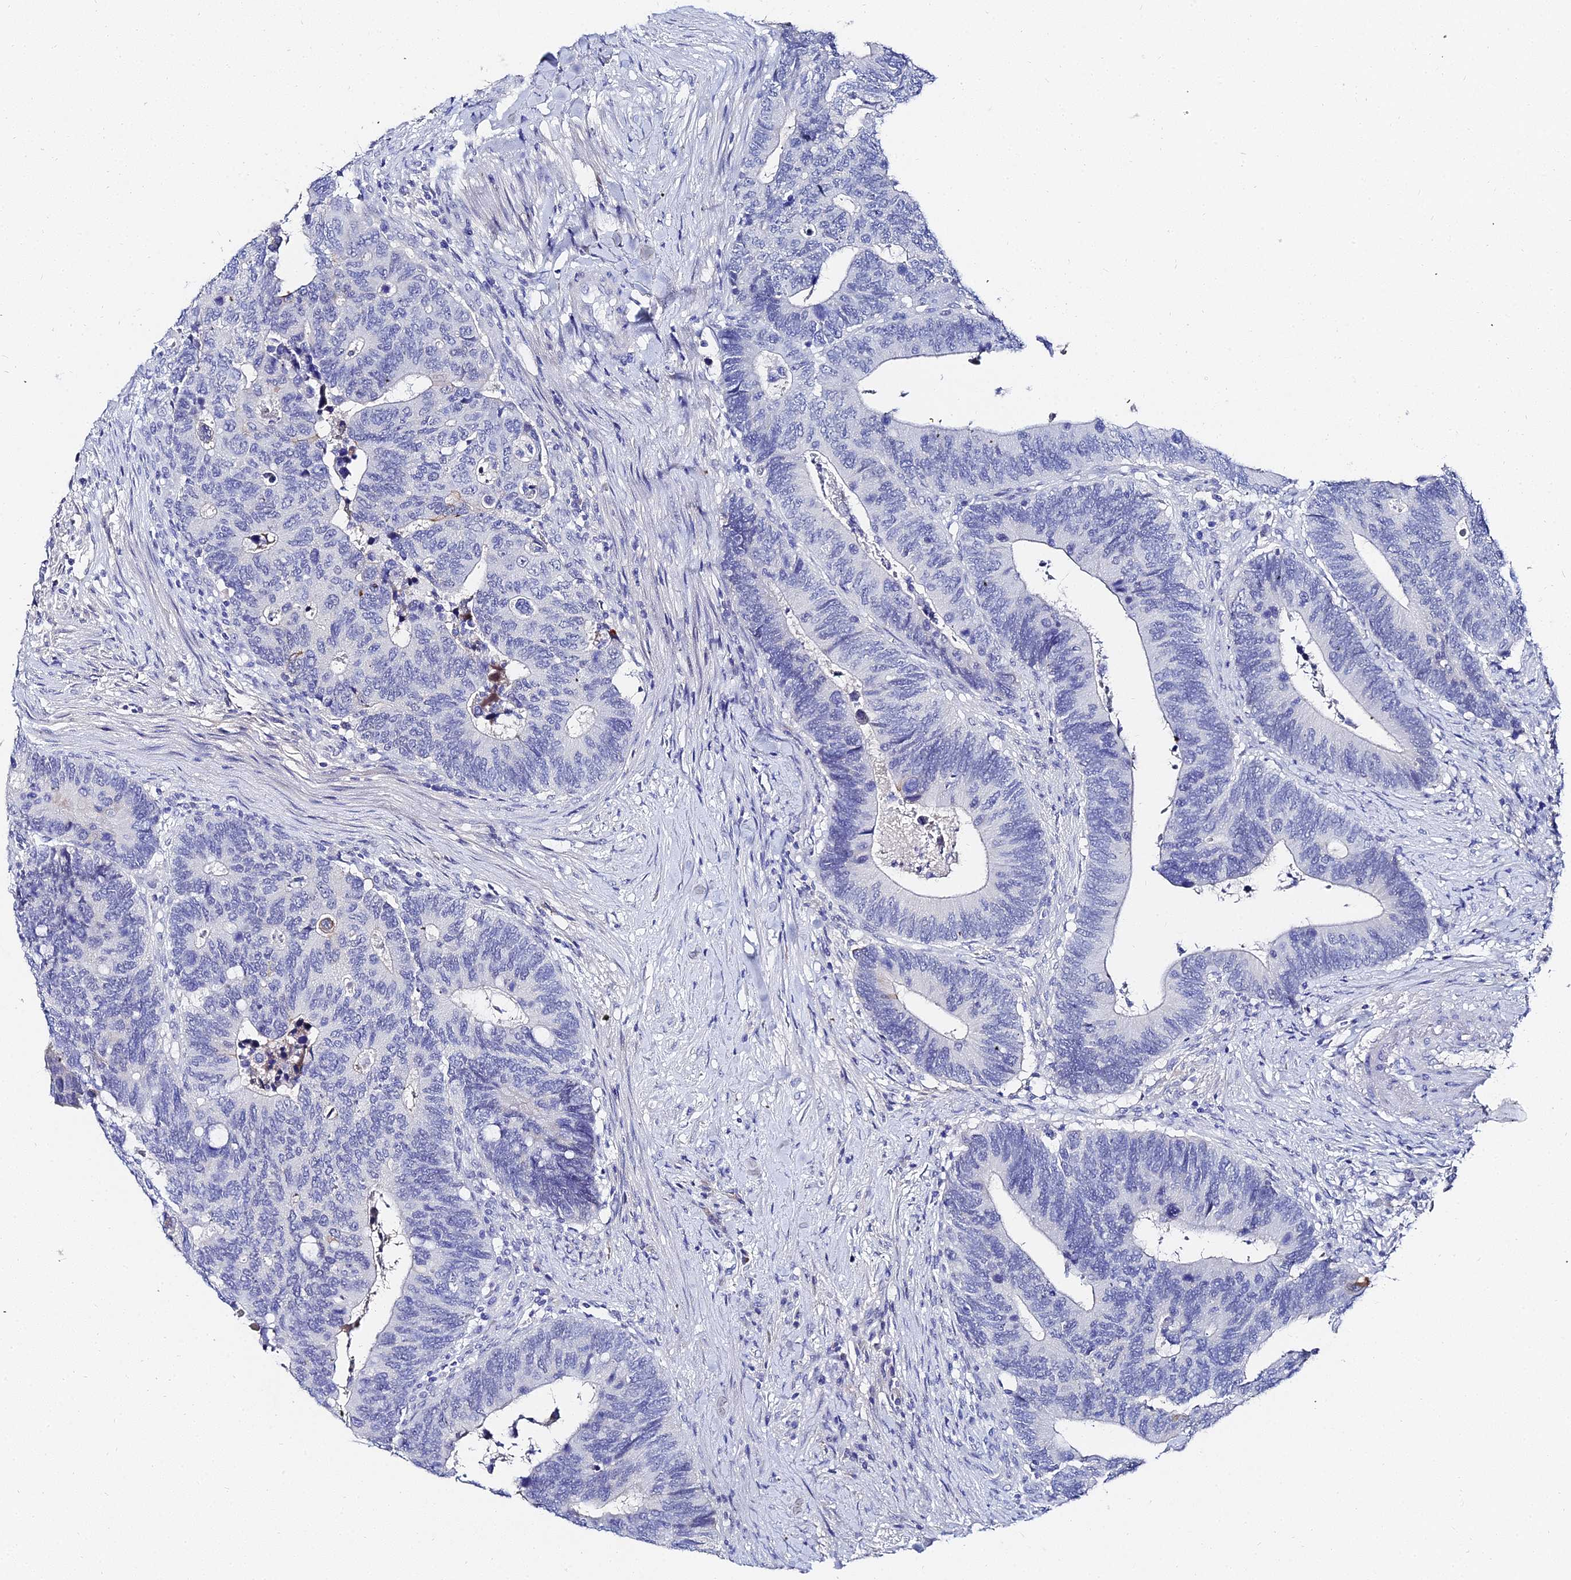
{"staining": {"intensity": "negative", "quantity": "none", "location": "none"}, "tissue": "colorectal cancer", "cell_type": "Tumor cells", "image_type": "cancer", "snomed": [{"axis": "morphology", "description": "Adenocarcinoma, NOS"}, {"axis": "topography", "description": "Colon"}], "caption": "This is an immunohistochemistry photomicrograph of human adenocarcinoma (colorectal). There is no staining in tumor cells.", "gene": "KRT17", "patient": {"sex": "male", "age": 87}}